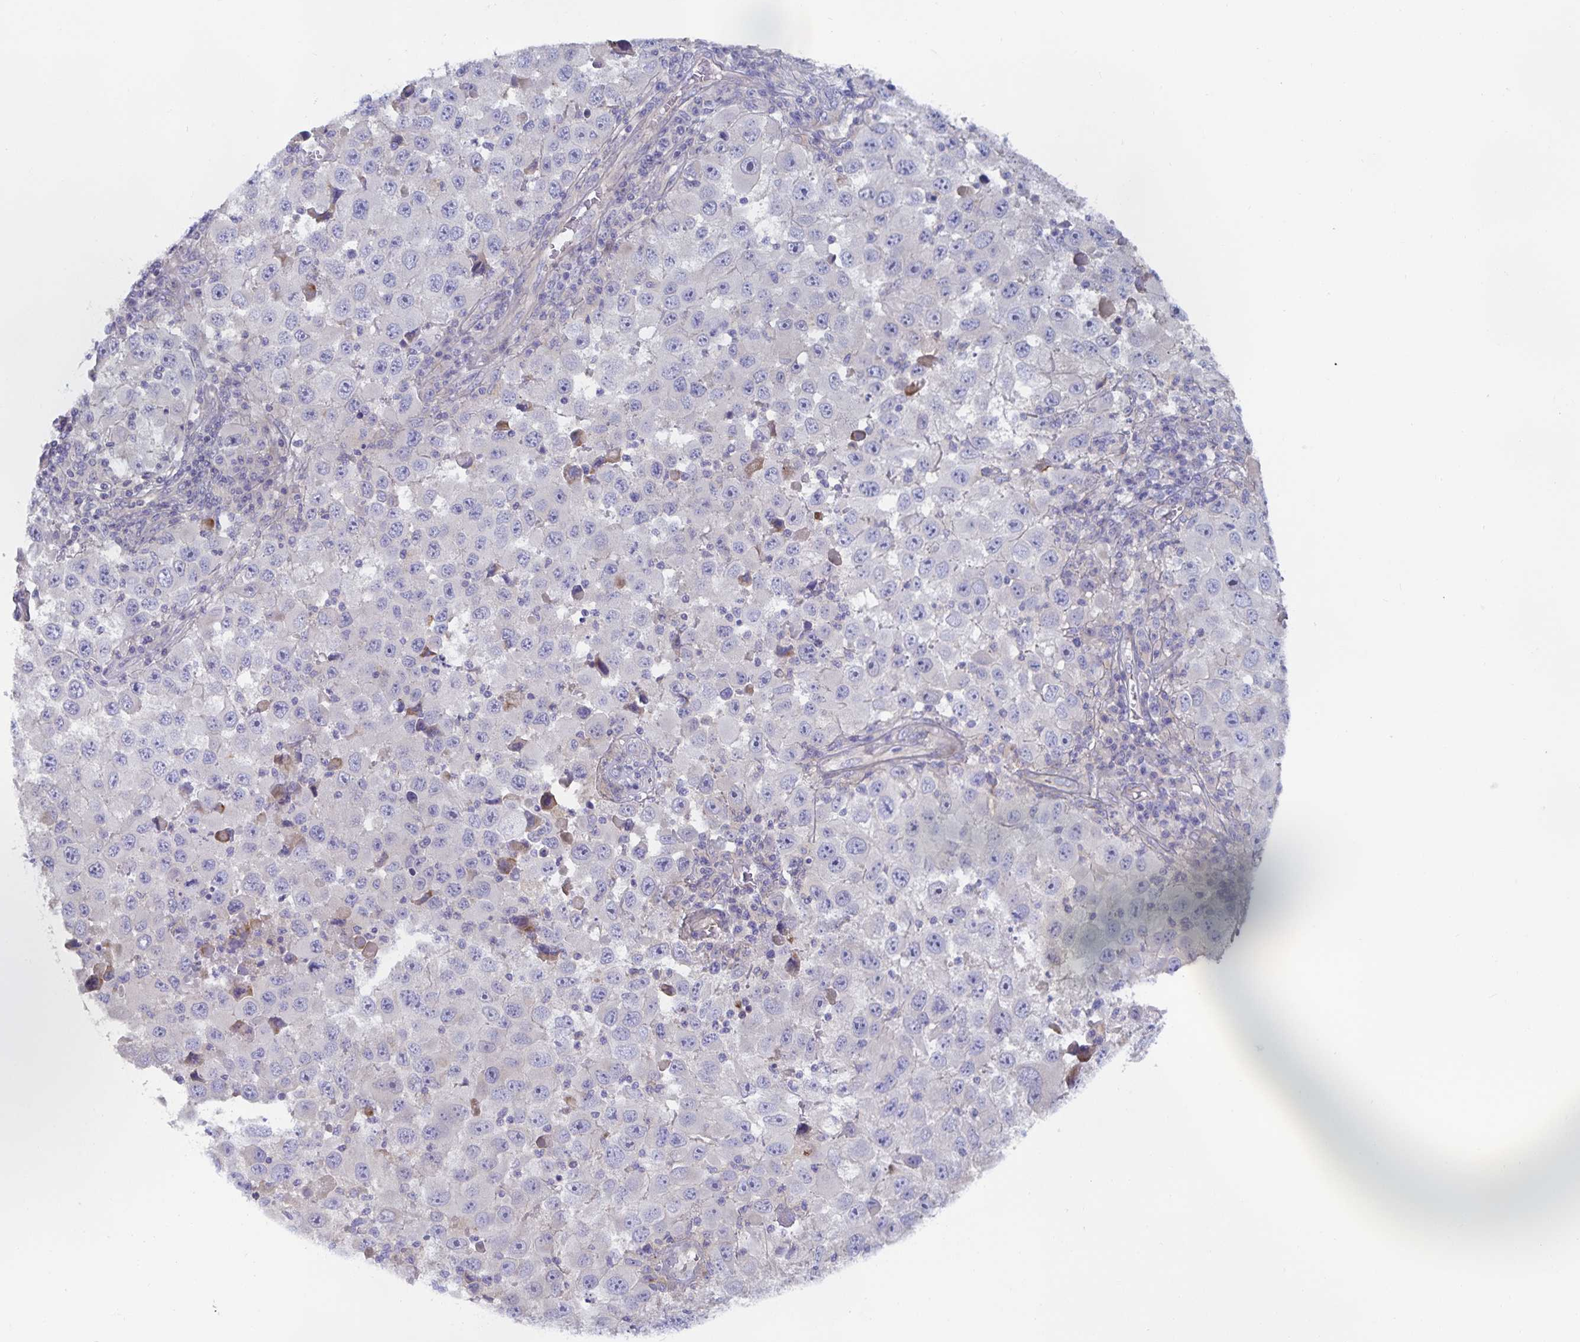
{"staining": {"intensity": "negative", "quantity": "none", "location": "none"}, "tissue": "melanoma", "cell_type": "Tumor cells", "image_type": "cancer", "snomed": [{"axis": "morphology", "description": "Malignant melanoma, Metastatic site"}, {"axis": "topography", "description": "Lymph node"}], "caption": "Malignant melanoma (metastatic site) stained for a protein using immunohistochemistry (IHC) displays no expression tumor cells.", "gene": "METTL22", "patient": {"sex": "female", "age": 67}}